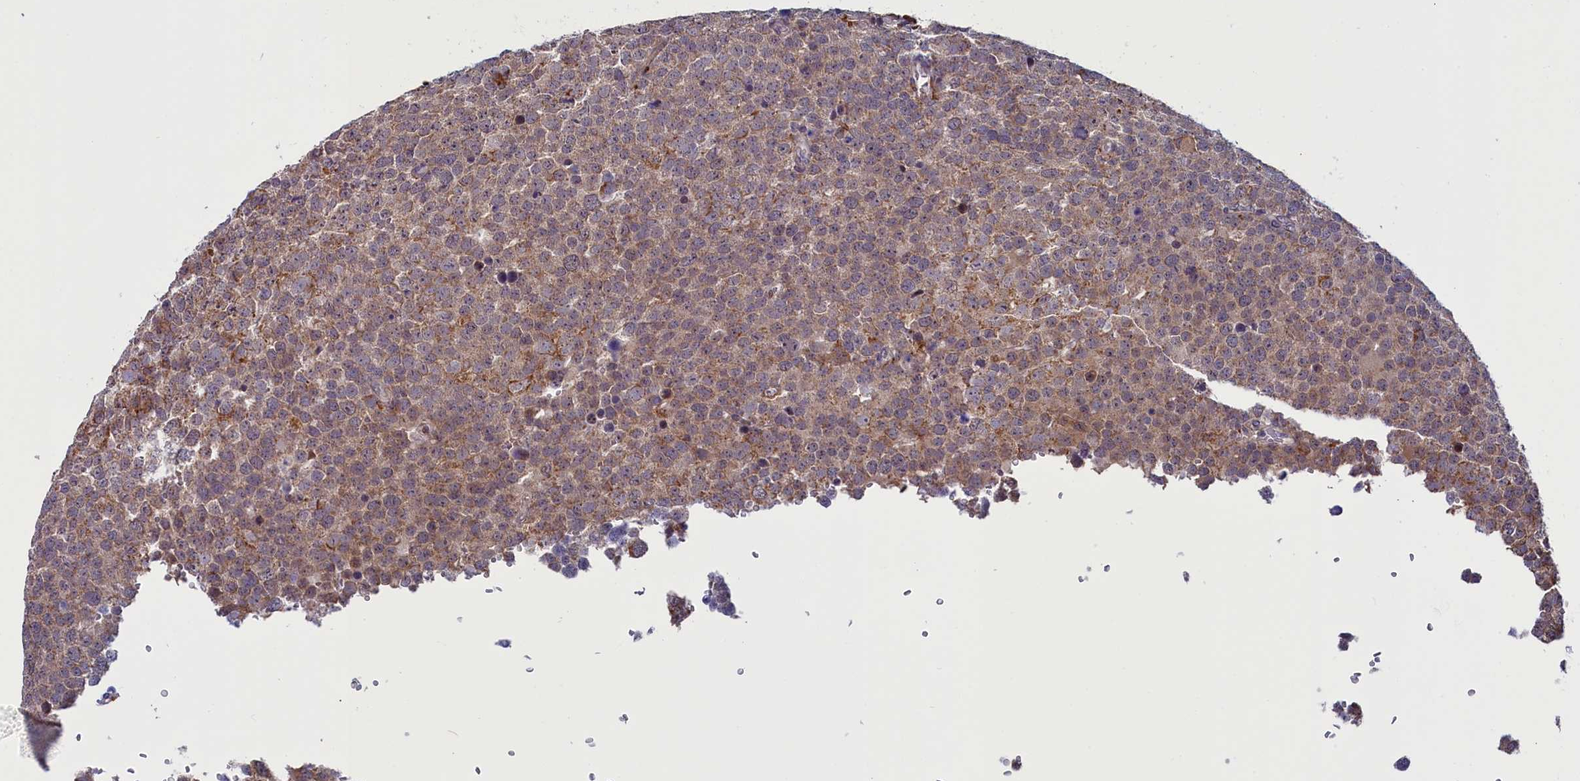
{"staining": {"intensity": "moderate", "quantity": ">75%", "location": "cytoplasmic/membranous"}, "tissue": "testis cancer", "cell_type": "Tumor cells", "image_type": "cancer", "snomed": [{"axis": "morphology", "description": "Seminoma, NOS"}, {"axis": "topography", "description": "Testis"}], "caption": "Immunohistochemical staining of human testis cancer displays medium levels of moderate cytoplasmic/membranous expression in about >75% of tumor cells.", "gene": "CIAPIN1", "patient": {"sex": "male", "age": 71}}